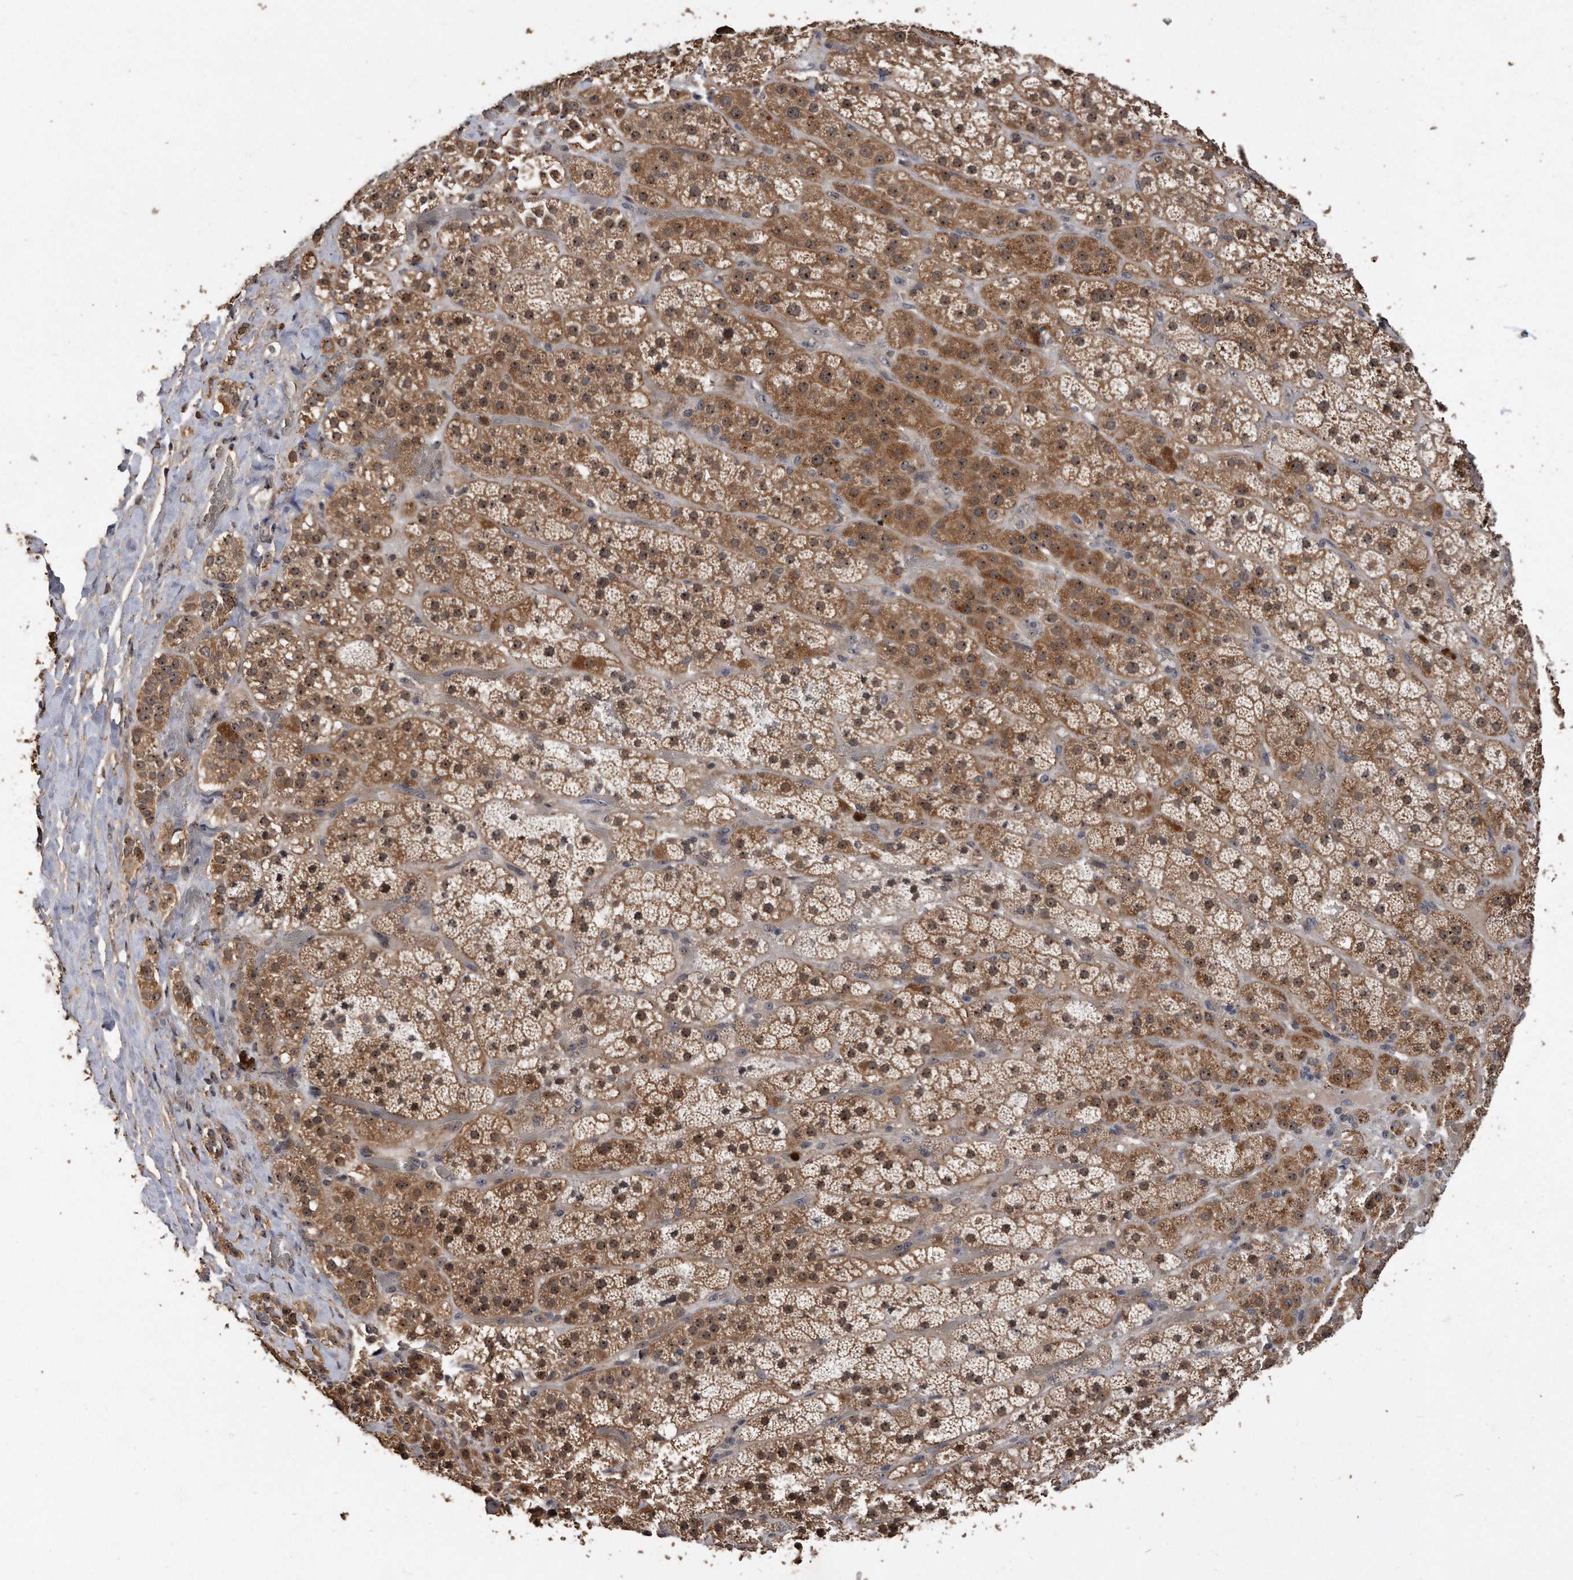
{"staining": {"intensity": "moderate", "quantity": ">75%", "location": "cytoplasmic/membranous,nuclear"}, "tissue": "adrenal gland", "cell_type": "Glandular cells", "image_type": "normal", "snomed": [{"axis": "morphology", "description": "Normal tissue, NOS"}, {"axis": "topography", "description": "Adrenal gland"}], "caption": "About >75% of glandular cells in normal human adrenal gland reveal moderate cytoplasmic/membranous,nuclear protein staining as visualized by brown immunohistochemical staining.", "gene": "PELO", "patient": {"sex": "male", "age": 57}}